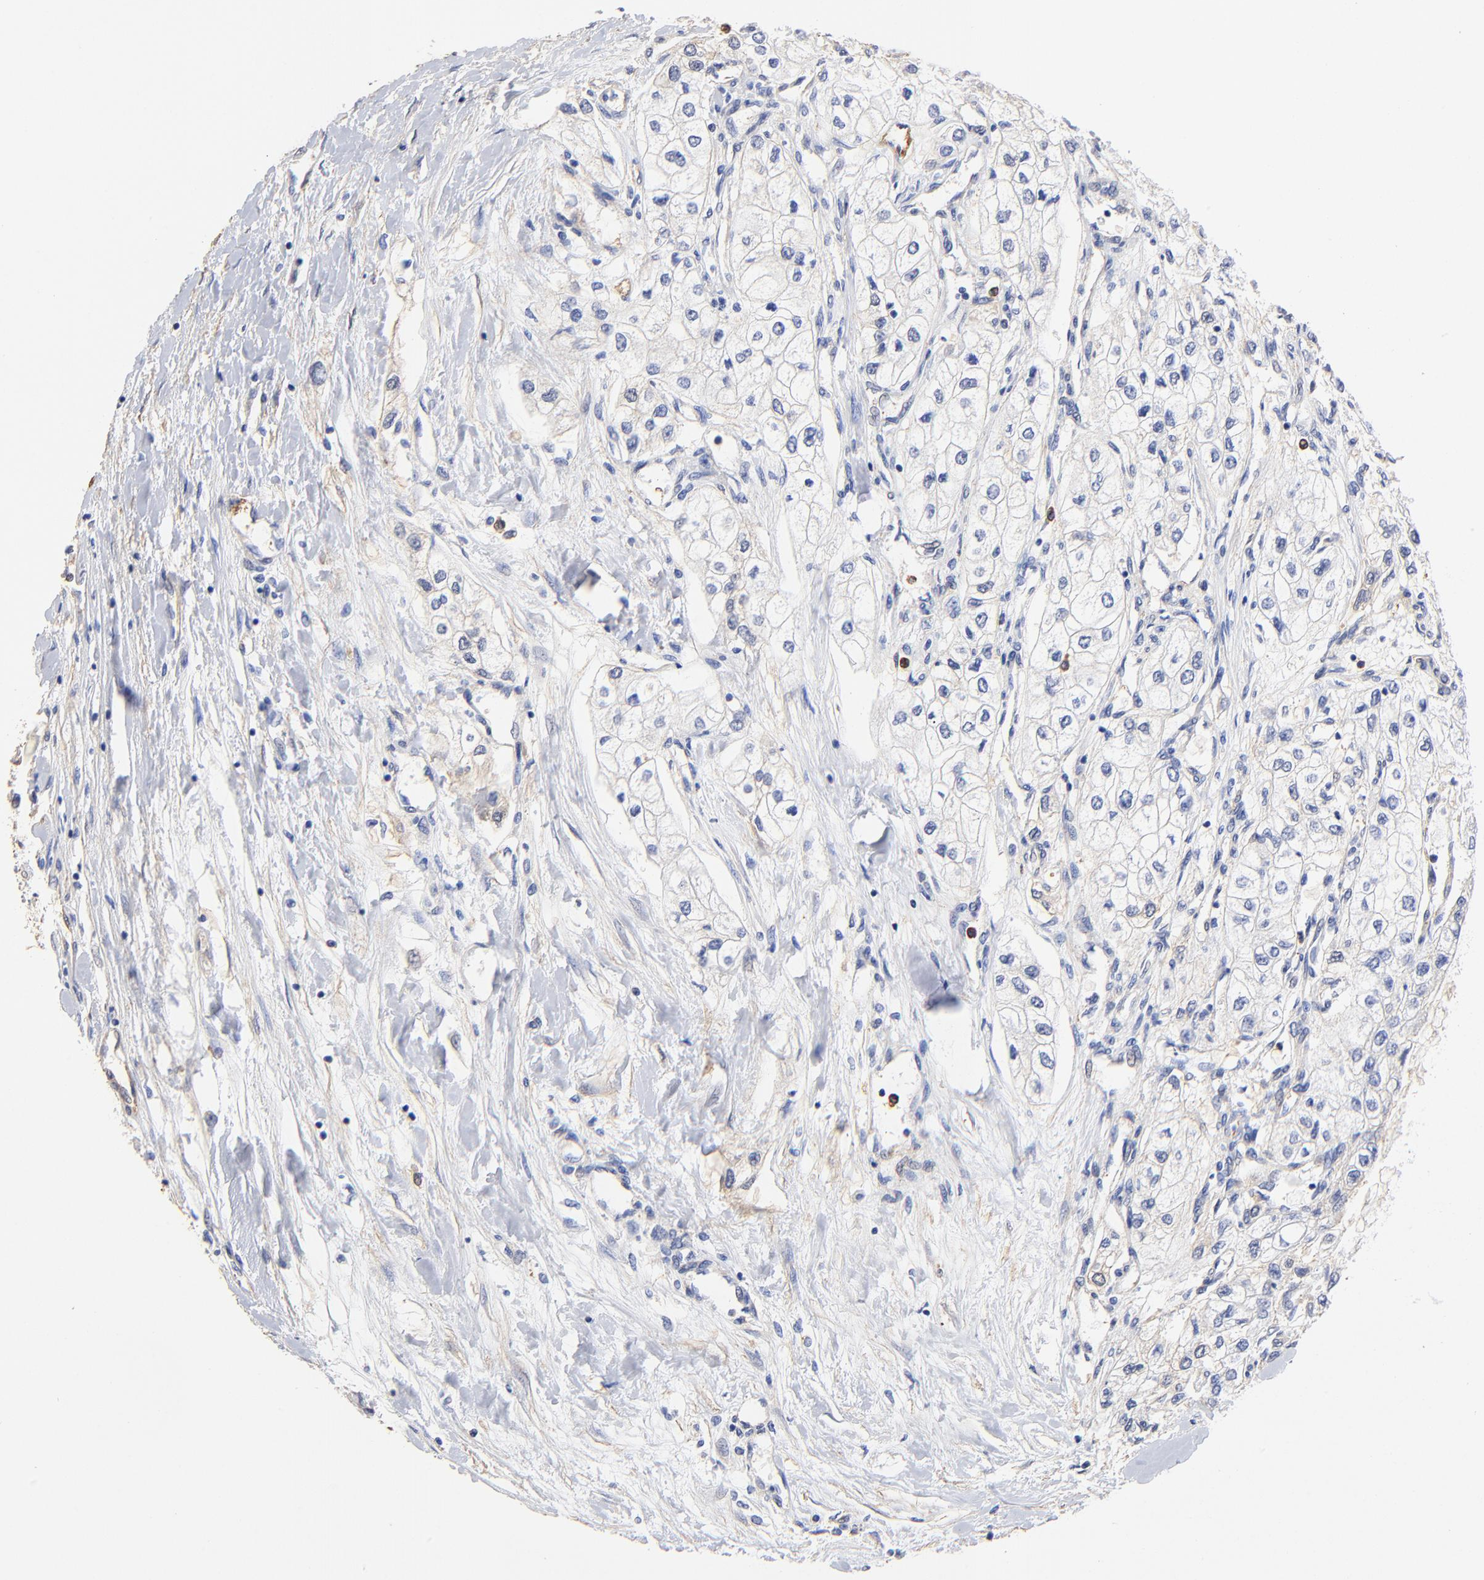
{"staining": {"intensity": "negative", "quantity": "none", "location": "none"}, "tissue": "renal cancer", "cell_type": "Tumor cells", "image_type": "cancer", "snomed": [{"axis": "morphology", "description": "Adenocarcinoma, NOS"}, {"axis": "topography", "description": "Kidney"}], "caption": "Tumor cells show no significant protein expression in renal cancer (adenocarcinoma). (DAB (3,3'-diaminobenzidine) immunohistochemistry (IHC) with hematoxylin counter stain).", "gene": "TAGLN2", "patient": {"sex": "male", "age": 57}}